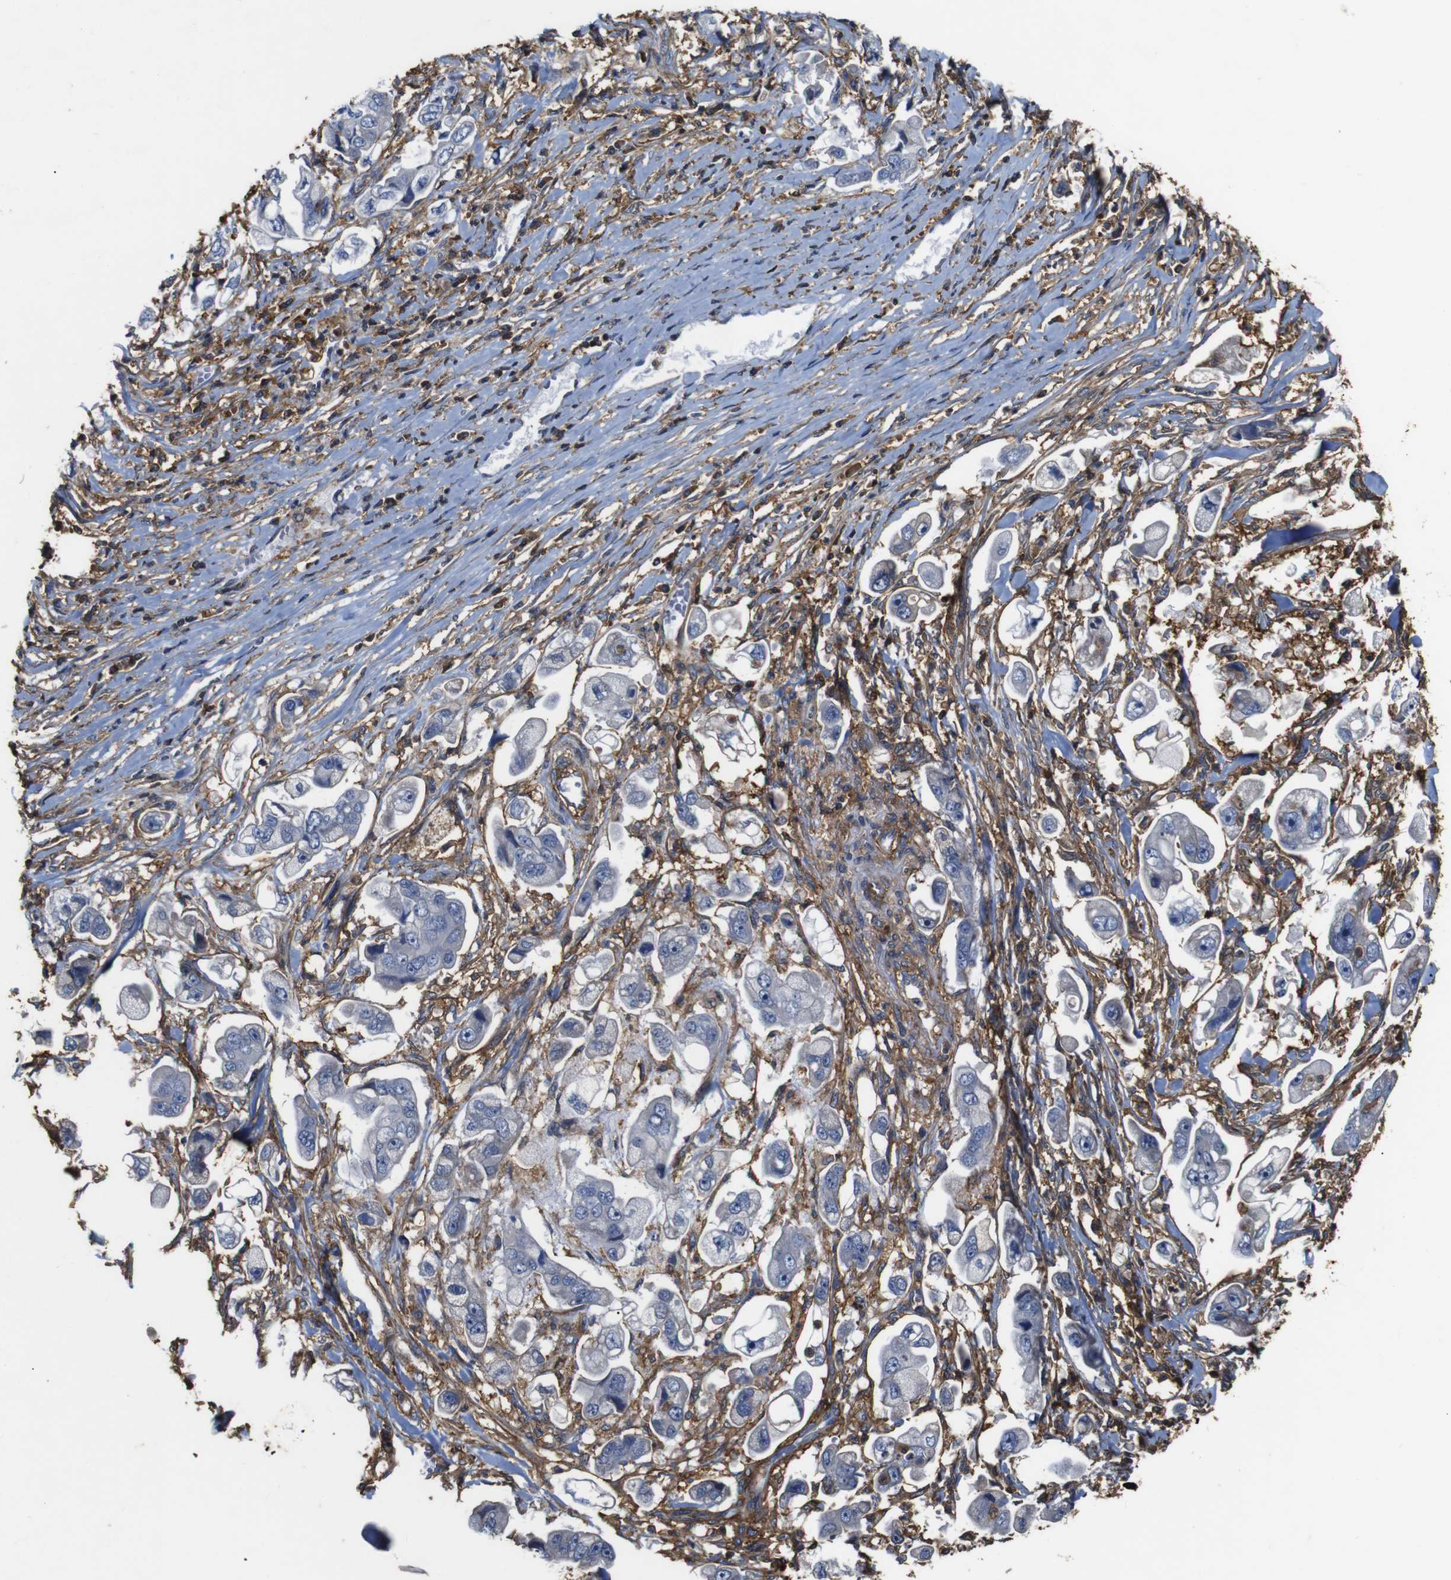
{"staining": {"intensity": "negative", "quantity": "none", "location": "none"}, "tissue": "stomach cancer", "cell_type": "Tumor cells", "image_type": "cancer", "snomed": [{"axis": "morphology", "description": "Adenocarcinoma, NOS"}, {"axis": "topography", "description": "Stomach"}], "caption": "There is no significant expression in tumor cells of stomach adenocarcinoma.", "gene": "PI4KA", "patient": {"sex": "male", "age": 62}}